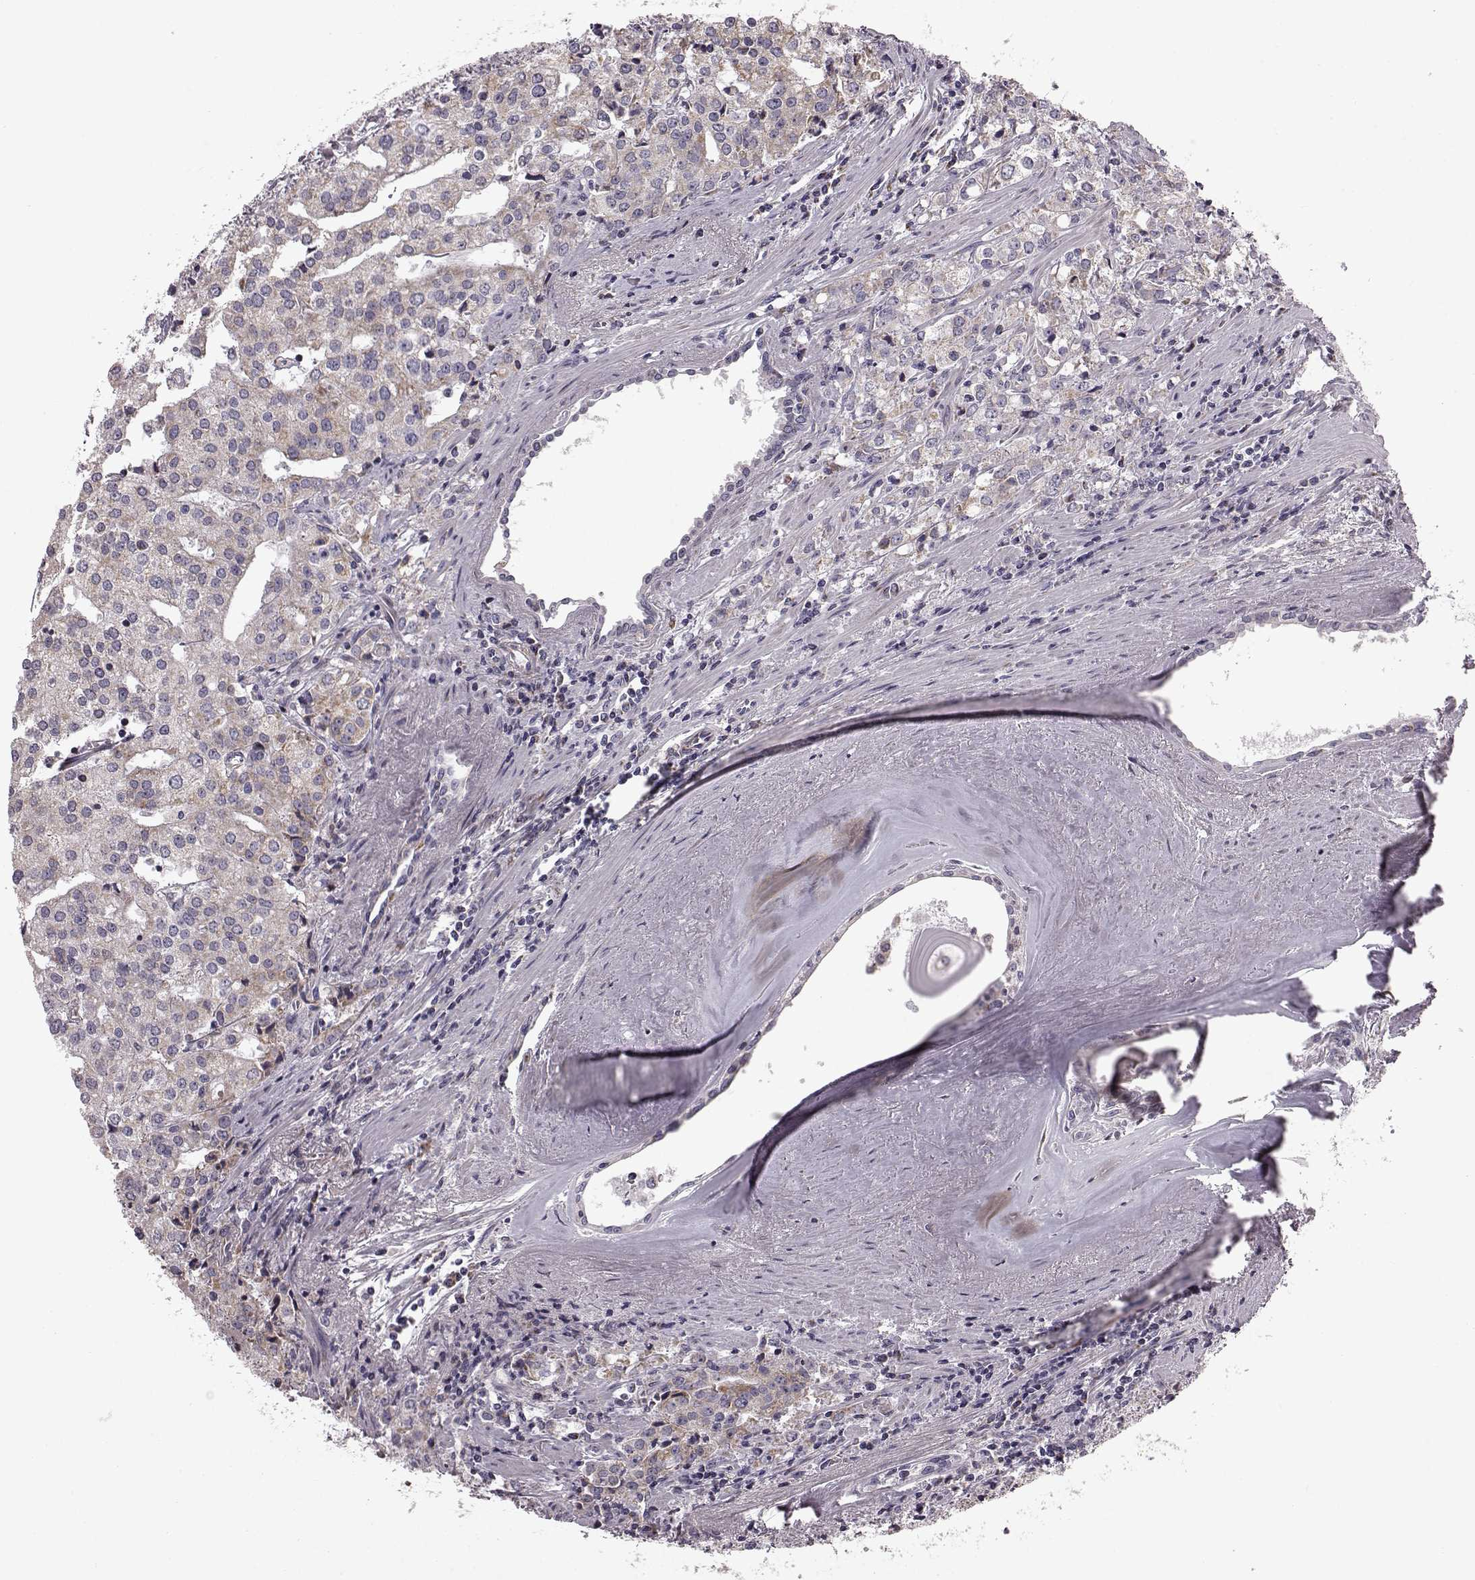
{"staining": {"intensity": "weak", "quantity": ">75%", "location": "cytoplasmic/membranous"}, "tissue": "prostate cancer", "cell_type": "Tumor cells", "image_type": "cancer", "snomed": [{"axis": "morphology", "description": "Adenocarcinoma, High grade"}, {"axis": "topography", "description": "Prostate"}], "caption": "Immunohistochemistry (IHC) micrograph of neoplastic tissue: high-grade adenocarcinoma (prostate) stained using IHC exhibits low levels of weak protein expression localized specifically in the cytoplasmic/membranous of tumor cells, appearing as a cytoplasmic/membranous brown color.", "gene": "FAM8A1", "patient": {"sex": "male", "age": 68}}